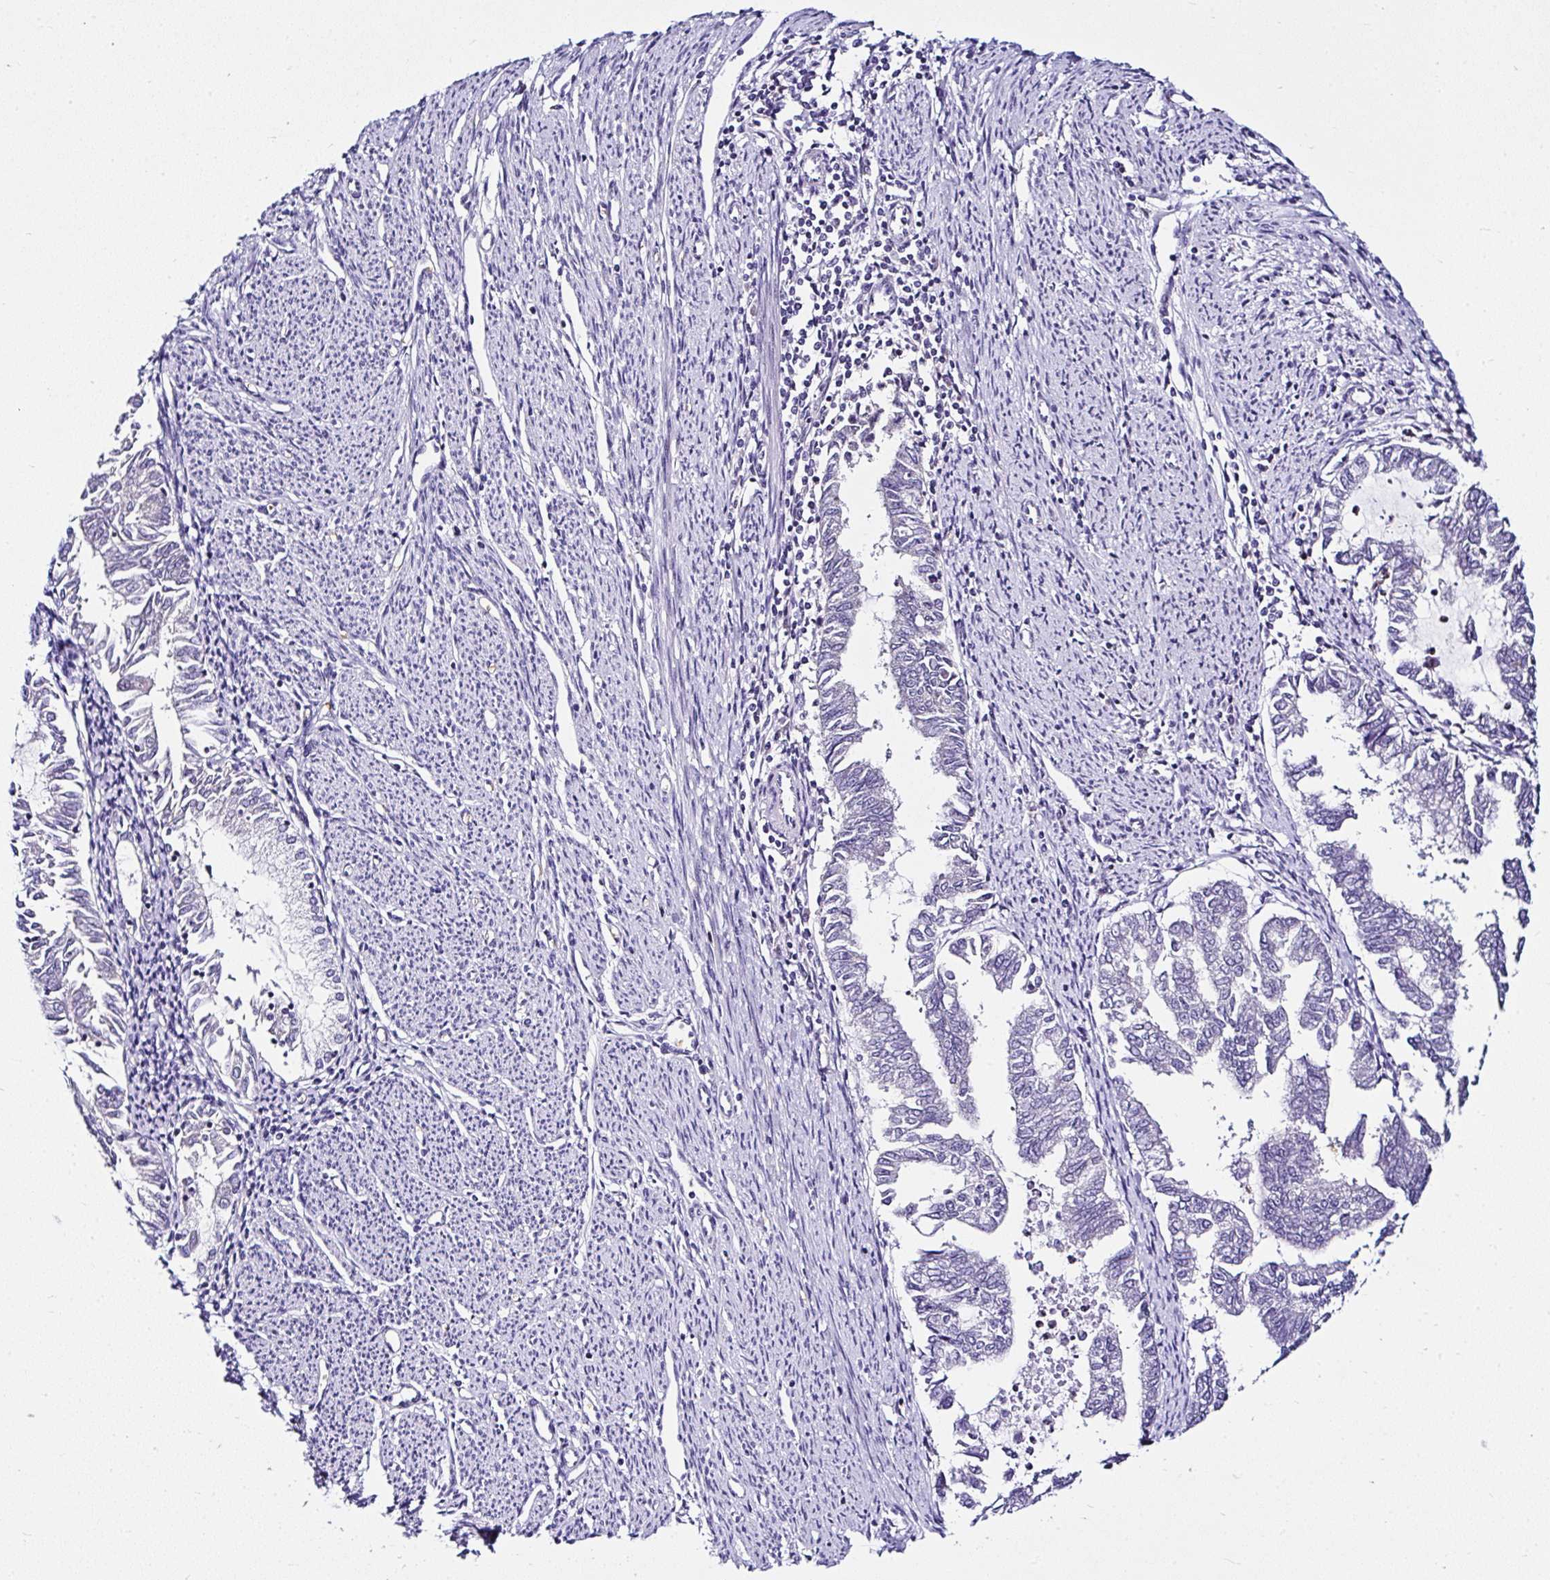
{"staining": {"intensity": "negative", "quantity": "none", "location": "none"}, "tissue": "endometrial cancer", "cell_type": "Tumor cells", "image_type": "cancer", "snomed": [{"axis": "morphology", "description": "Adenocarcinoma, NOS"}, {"axis": "topography", "description": "Endometrium"}], "caption": "DAB (3,3'-diaminobenzidine) immunohistochemical staining of endometrial cancer displays no significant expression in tumor cells. (DAB immunohistochemistry (IHC) visualized using brightfield microscopy, high magnification).", "gene": "DEPDC5", "patient": {"sex": "female", "age": 79}}